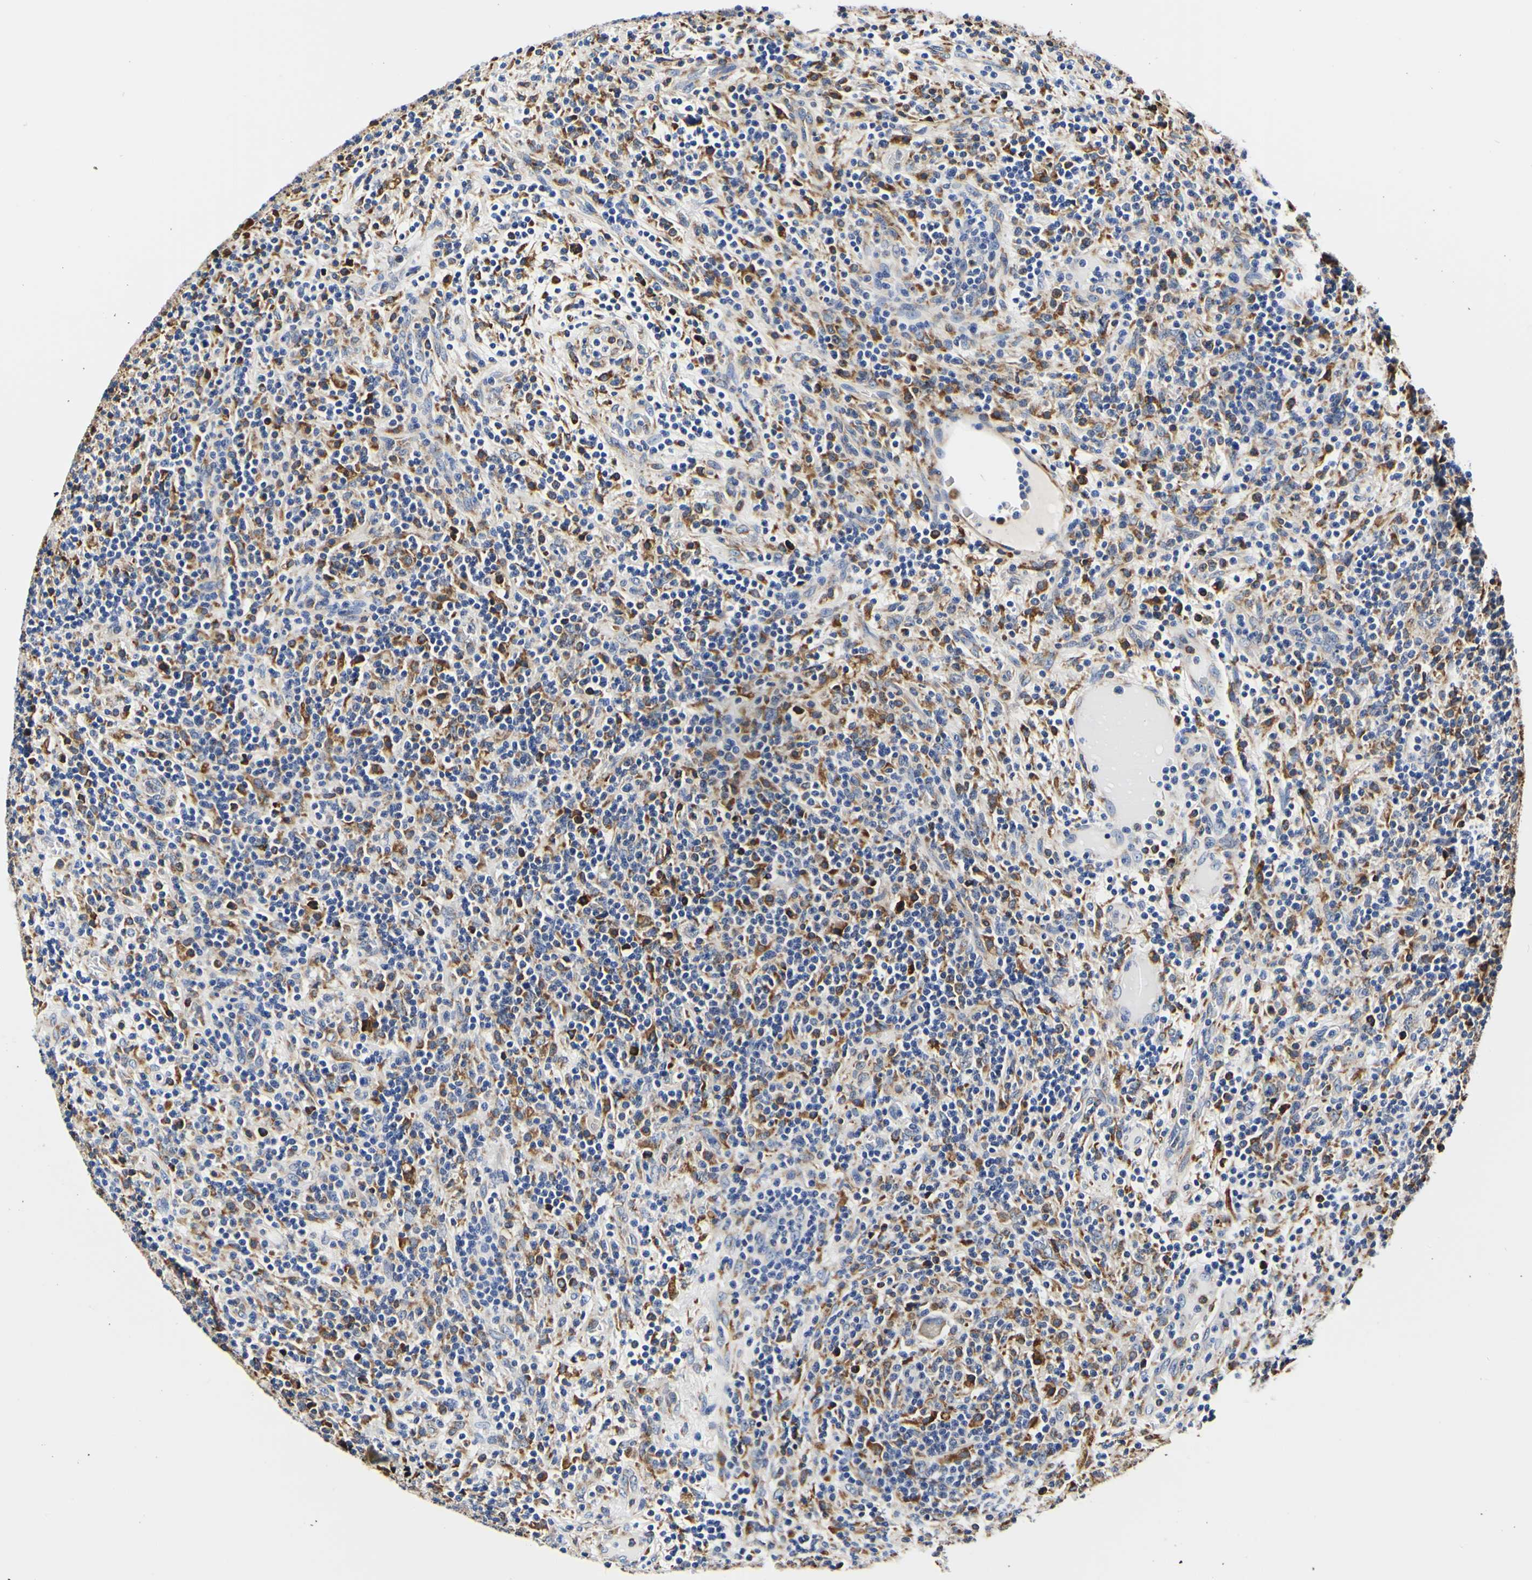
{"staining": {"intensity": "moderate", "quantity": "25%-75%", "location": "cytoplasmic/membranous"}, "tissue": "lymphoma", "cell_type": "Tumor cells", "image_type": "cancer", "snomed": [{"axis": "morphology", "description": "Hodgkin's disease, NOS"}, {"axis": "topography", "description": "Lymph node"}], "caption": "Hodgkin's disease stained with DAB immunohistochemistry (IHC) displays medium levels of moderate cytoplasmic/membranous positivity in approximately 25%-75% of tumor cells. The staining was performed using DAB (3,3'-diaminobenzidine) to visualize the protein expression in brown, while the nuclei were stained in blue with hematoxylin (Magnification: 20x).", "gene": "P4HB", "patient": {"sex": "male", "age": 70}}